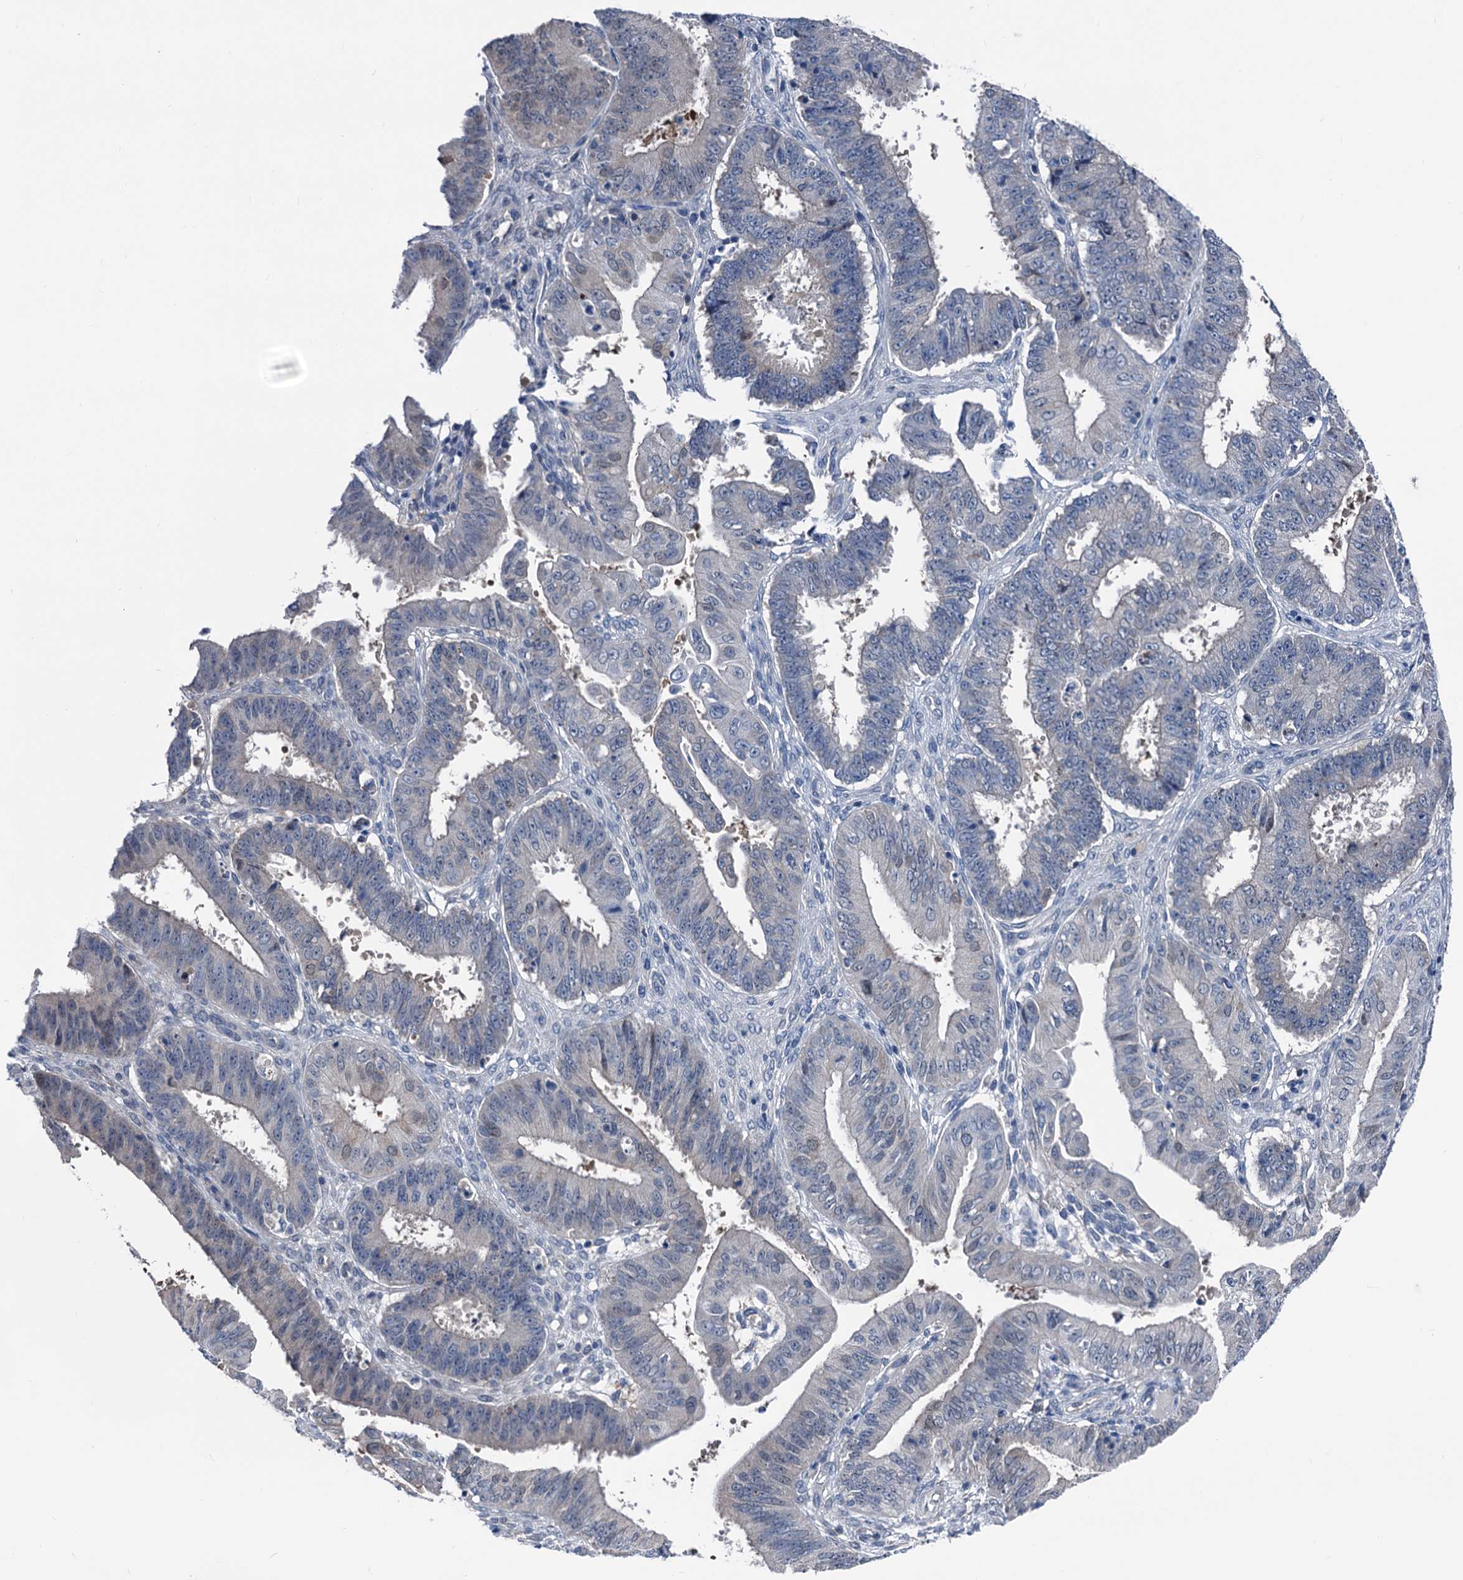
{"staining": {"intensity": "weak", "quantity": "25%-75%", "location": "cytoplasmic/membranous,nuclear"}, "tissue": "ovarian cancer", "cell_type": "Tumor cells", "image_type": "cancer", "snomed": [{"axis": "morphology", "description": "Carcinoma, endometroid"}, {"axis": "topography", "description": "Appendix"}, {"axis": "topography", "description": "Ovary"}], "caption": "The image displays immunohistochemical staining of ovarian cancer (endometroid carcinoma). There is weak cytoplasmic/membranous and nuclear staining is identified in about 25%-75% of tumor cells.", "gene": "GLO1", "patient": {"sex": "female", "age": 42}}